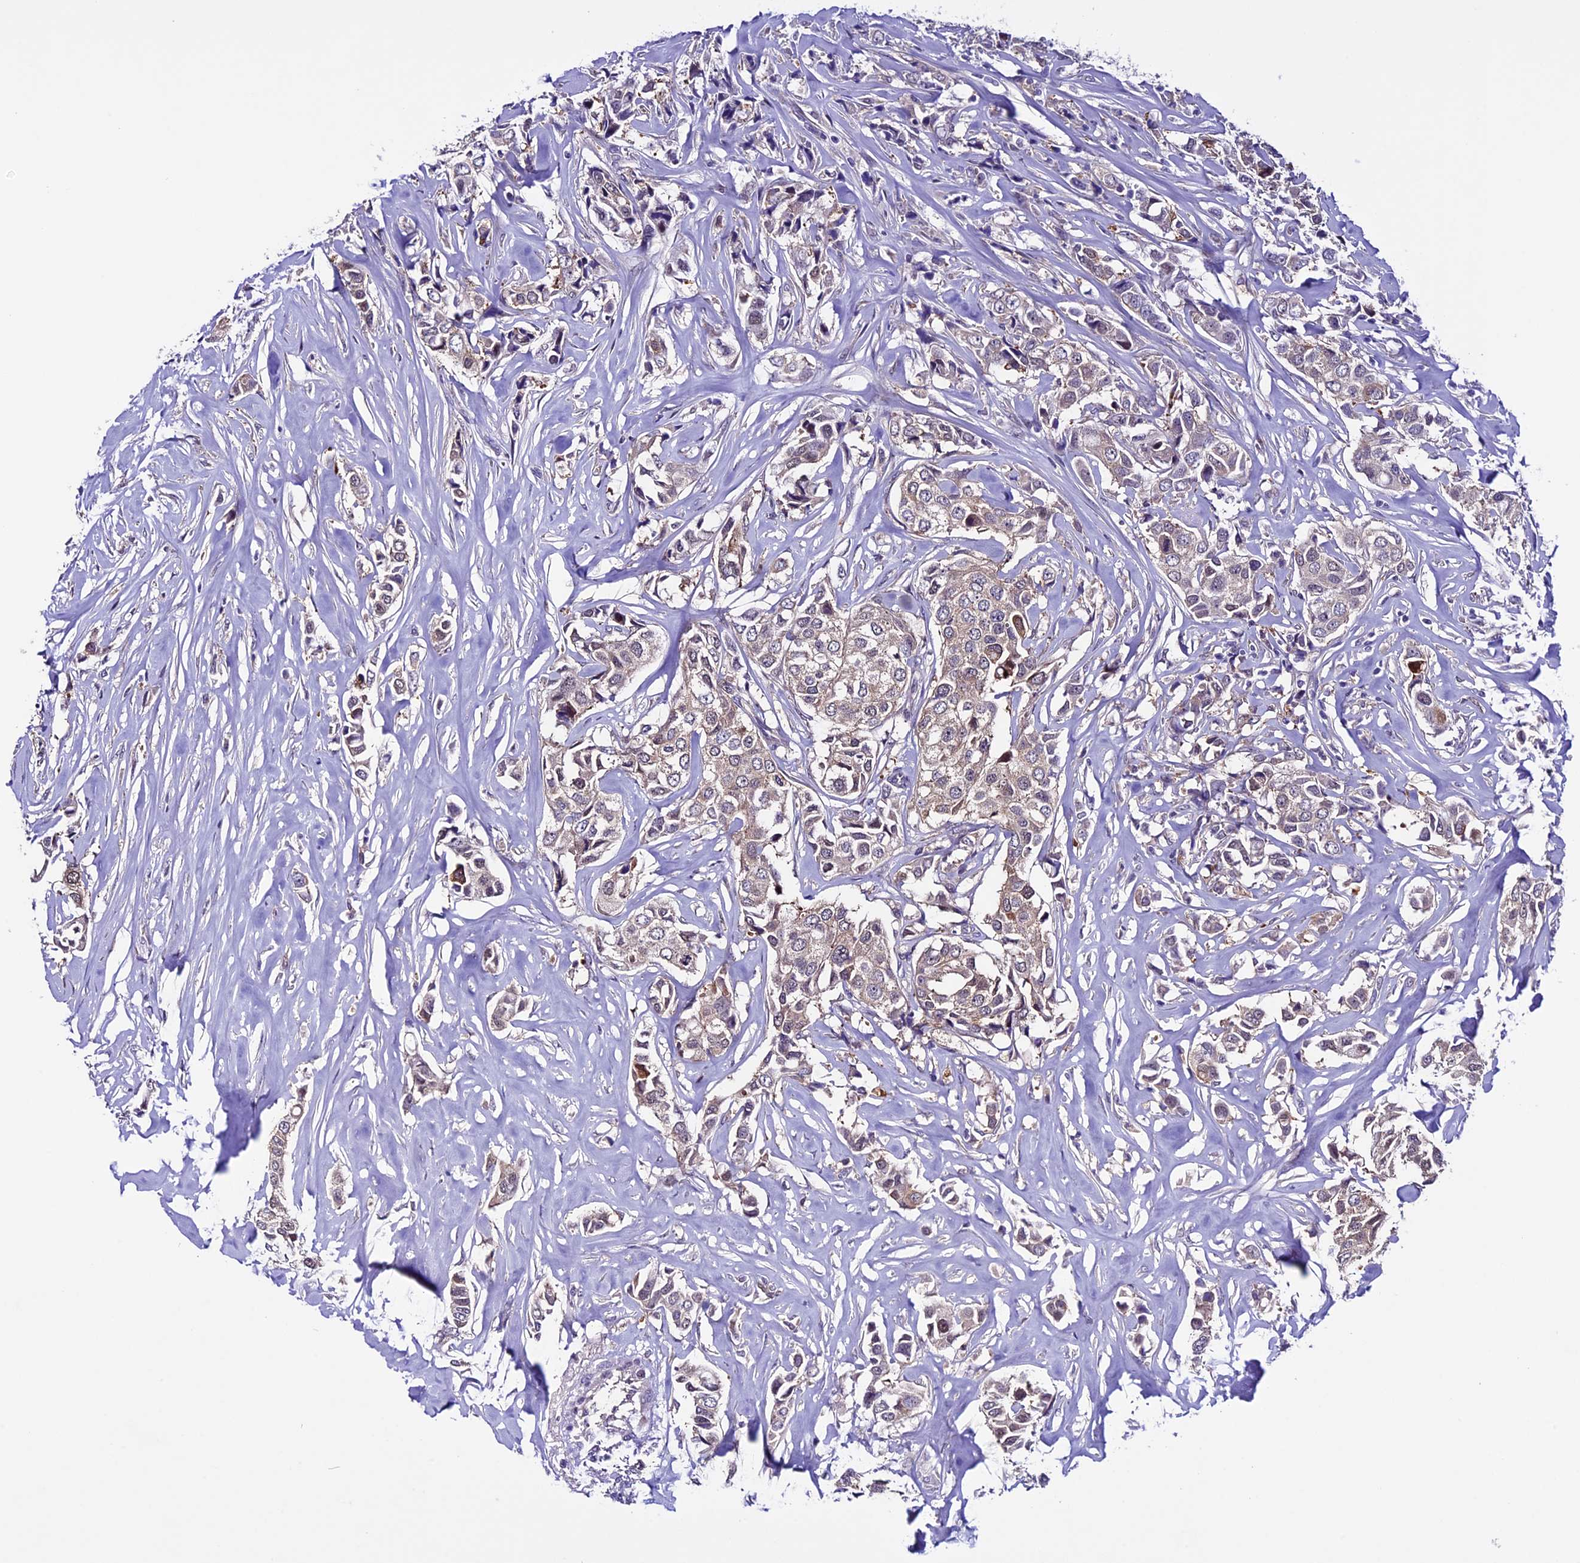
{"staining": {"intensity": "weak", "quantity": "25%-75%", "location": "cytoplasmic/membranous"}, "tissue": "breast cancer", "cell_type": "Tumor cells", "image_type": "cancer", "snomed": [{"axis": "morphology", "description": "Duct carcinoma"}, {"axis": "topography", "description": "Breast"}], "caption": "A high-resolution histopathology image shows immunohistochemistry (IHC) staining of breast cancer, which demonstrates weak cytoplasmic/membranous positivity in about 25%-75% of tumor cells. (DAB IHC, brown staining for protein, blue staining for nuclei).", "gene": "XKR7", "patient": {"sex": "female", "age": 80}}